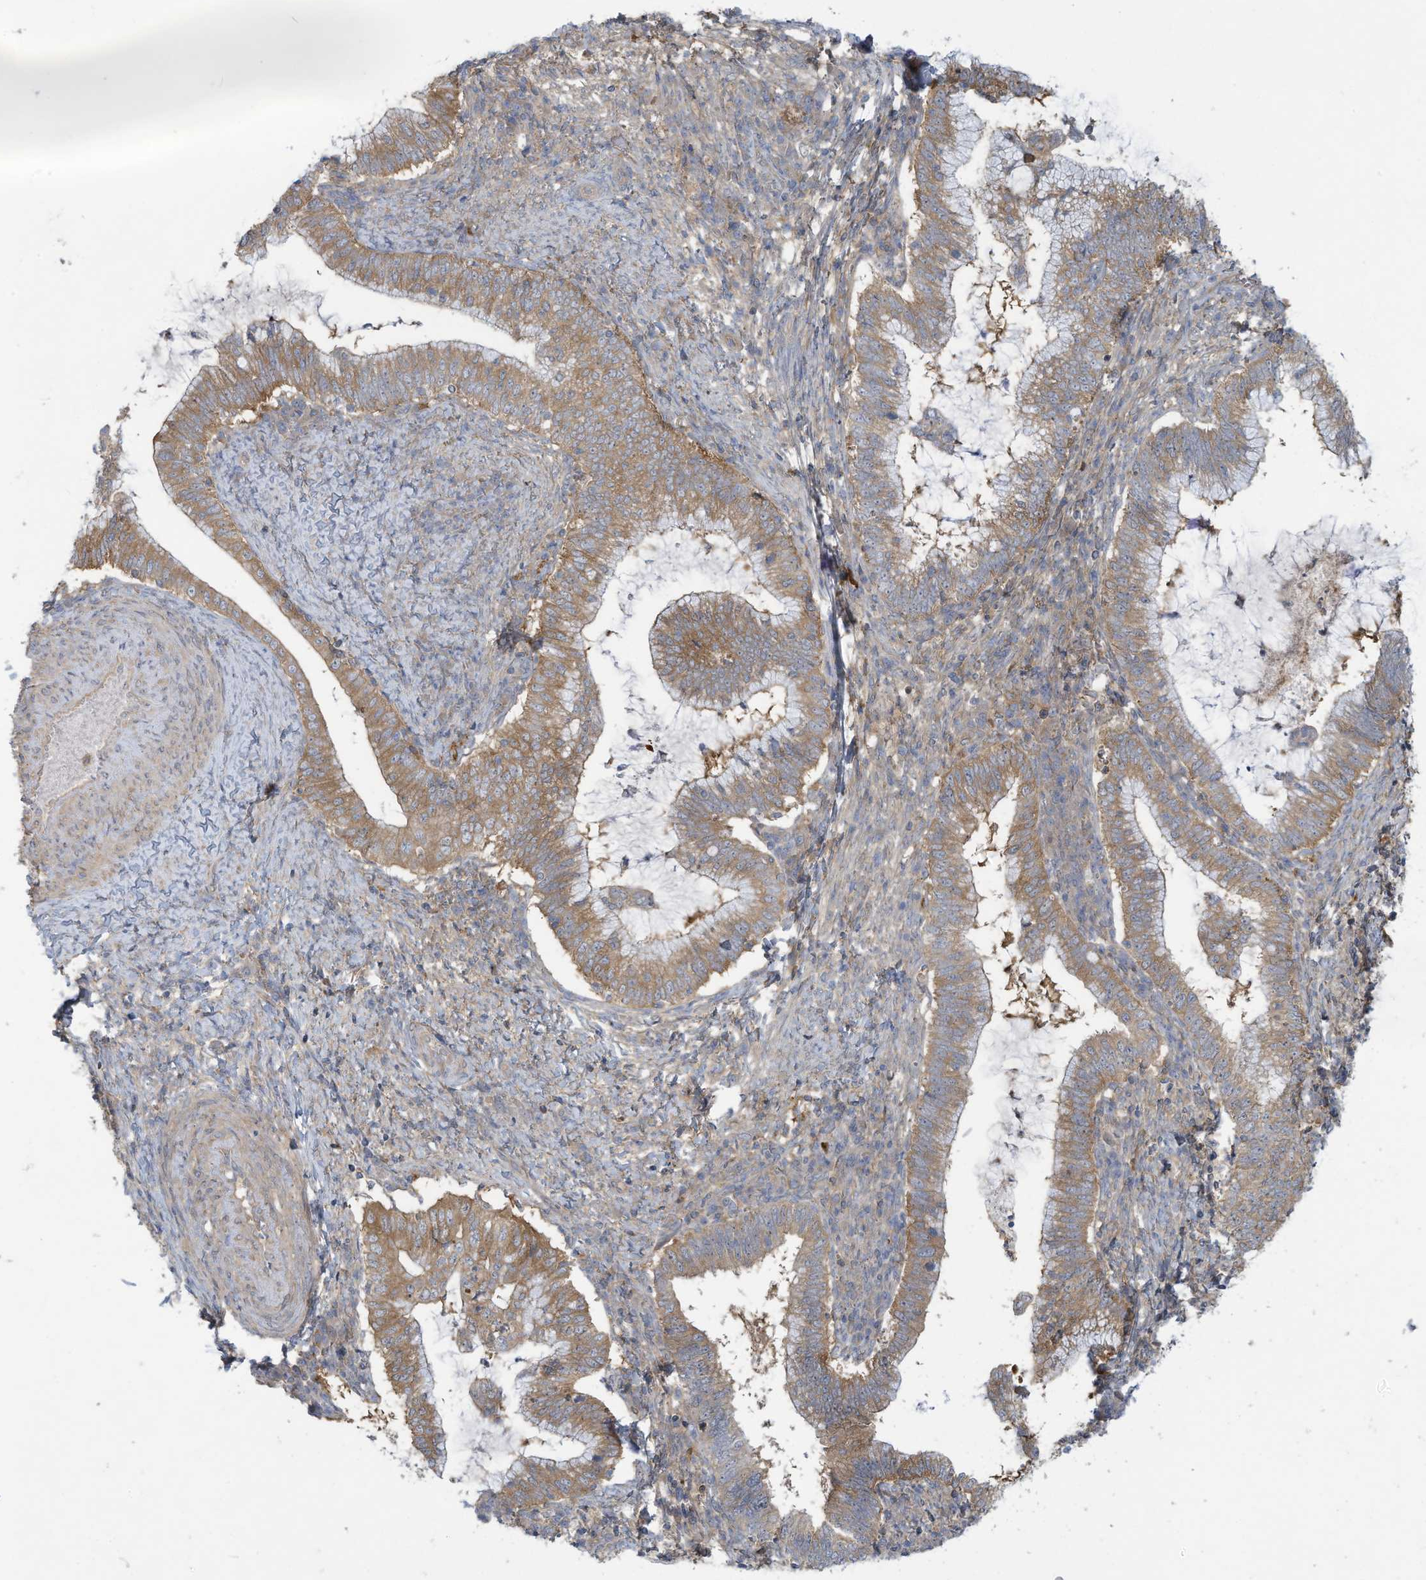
{"staining": {"intensity": "moderate", "quantity": ">75%", "location": "cytoplasmic/membranous"}, "tissue": "cervical cancer", "cell_type": "Tumor cells", "image_type": "cancer", "snomed": [{"axis": "morphology", "description": "Adenocarcinoma, NOS"}, {"axis": "topography", "description": "Cervix"}], "caption": "Human adenocarcinoma (cervical) stained with a protein marker shows moderate staining in tumor cells.", "gene": "ADI1", "patient": {"sex": "female", "age": 36}}